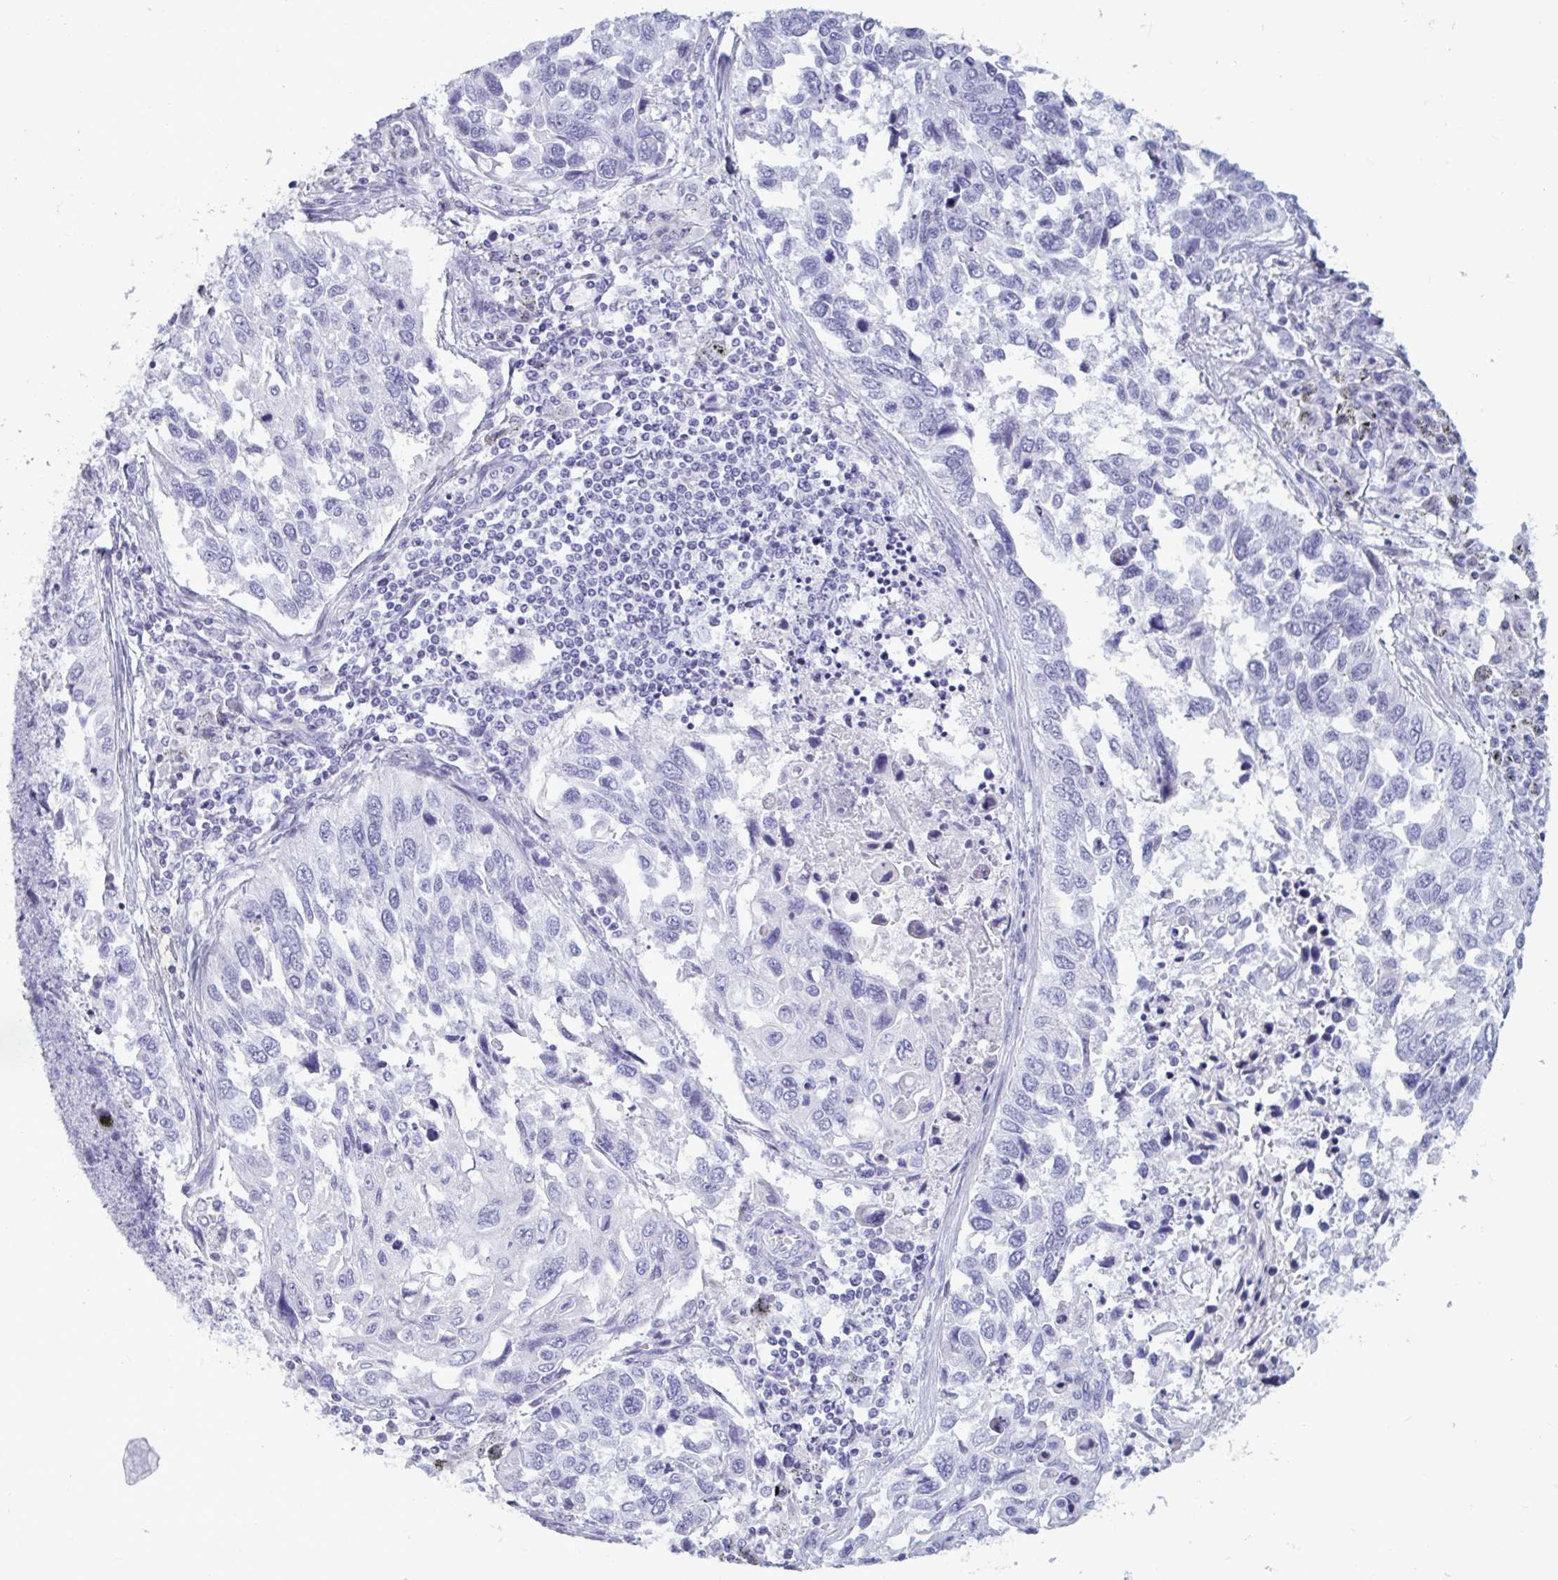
{"staining": {"intensity": "negative", "quantity": "none", "location": "none"}, "tissue": "lung cancer", "cell_type": "Tumor cells", "image_type": "cancer", "snomed": [{"axis": "morphology", "description": "Squamous cell carcinoma, NOS"}, {"axis": "topography", "description": "Lung"}], "caption": "High magnification brightfield microscopy of lung cancer (squamous cell carcinoma) stained with DAB (brown) and counterstained with hematoxylin (blue): tumor cells show no significant expression.", "gene": "BBS10", "patient": {"sex": "male", "age": 62}}